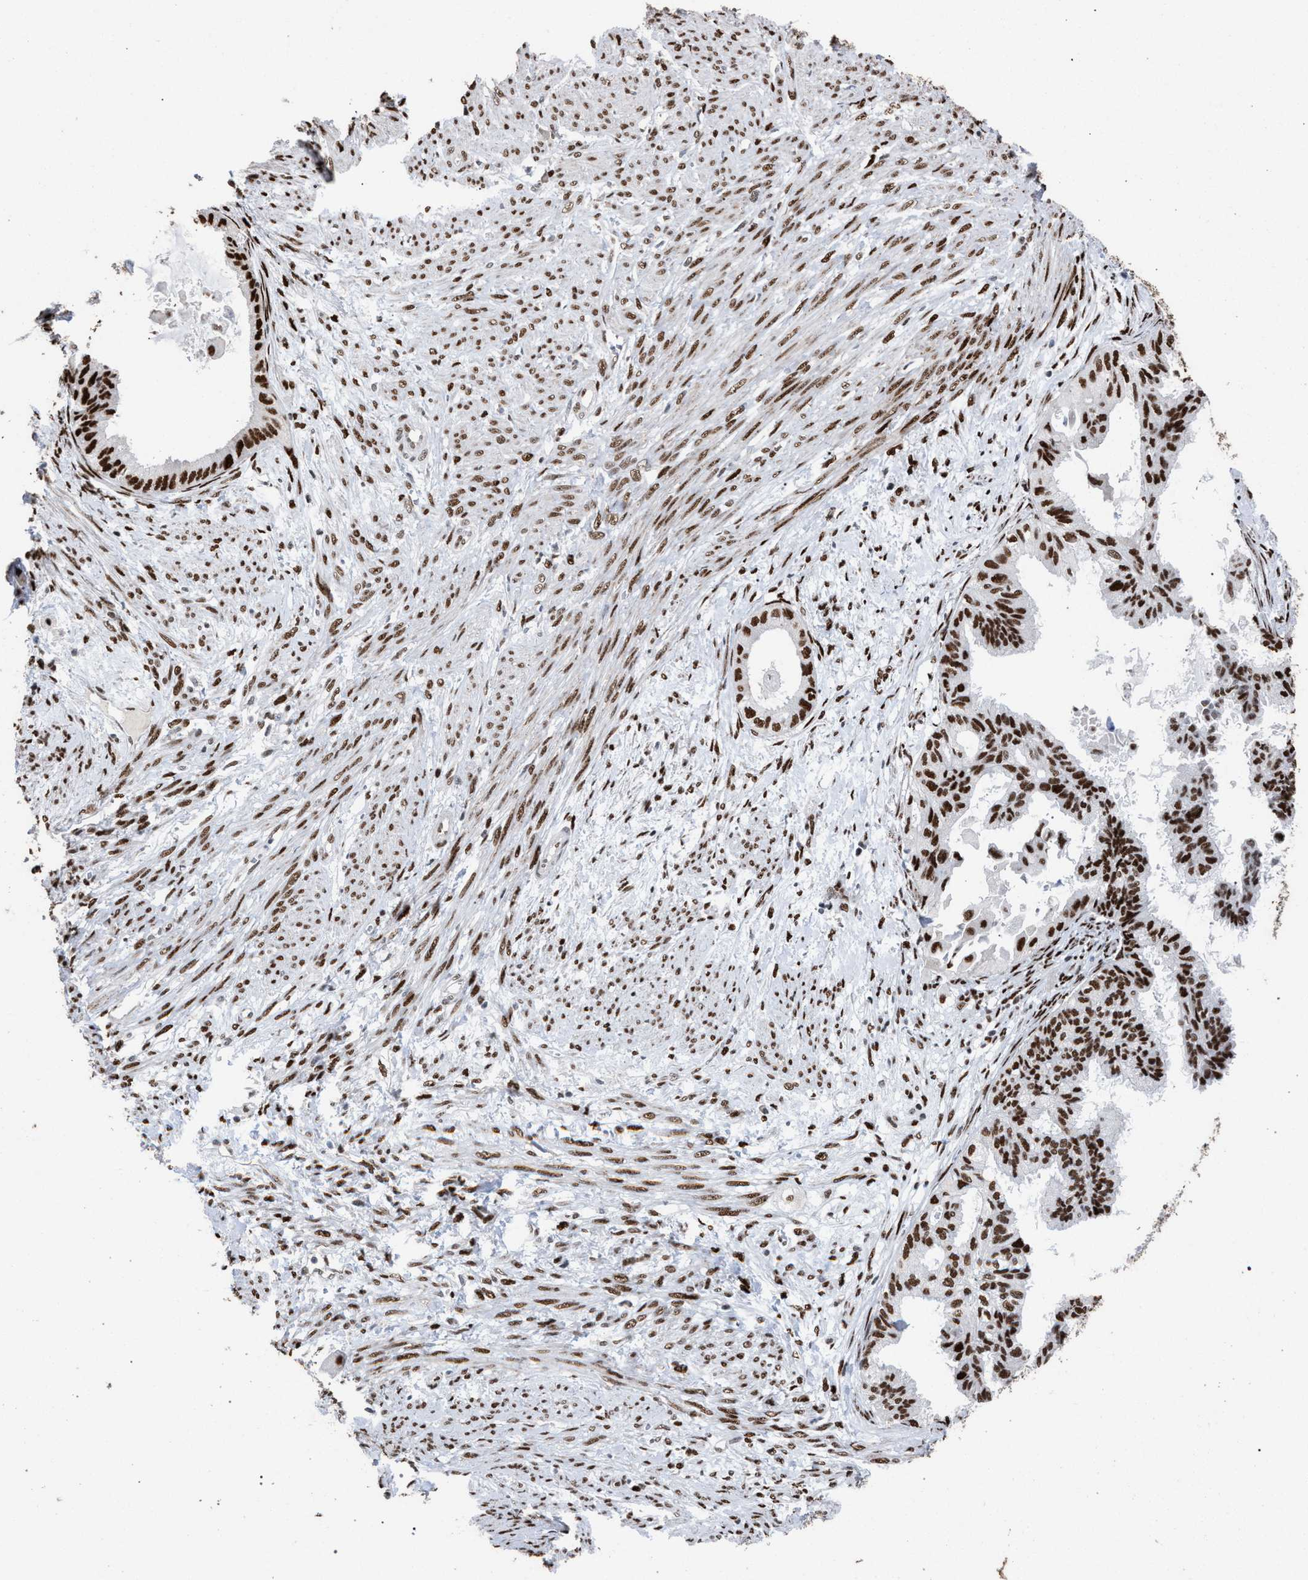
{"staining": {"intensity": "strong", "quantity": ">75%", "location": "nuclear"}, "tissue": "cervical cancer", "cell_type": "Tumor cells", "image_type": "cancer", "snomed": [{"axis": "morphology", "description": "Normal tissue, NOS"}, {"axis": "morphology", "description": "Adenocarcinoma, NOS"}, {"axis": "topography", "description": "Cervix"}, {"axis": "topography", "description": "Endometrium"}], "caption": "A high amount of strong nuclear positivity is present in approximately >75% of tumor cells in cervical adenocarcinoma tissue.", "gene": "TP53BP1", "patient": {"sex": "female", "age": 86}}